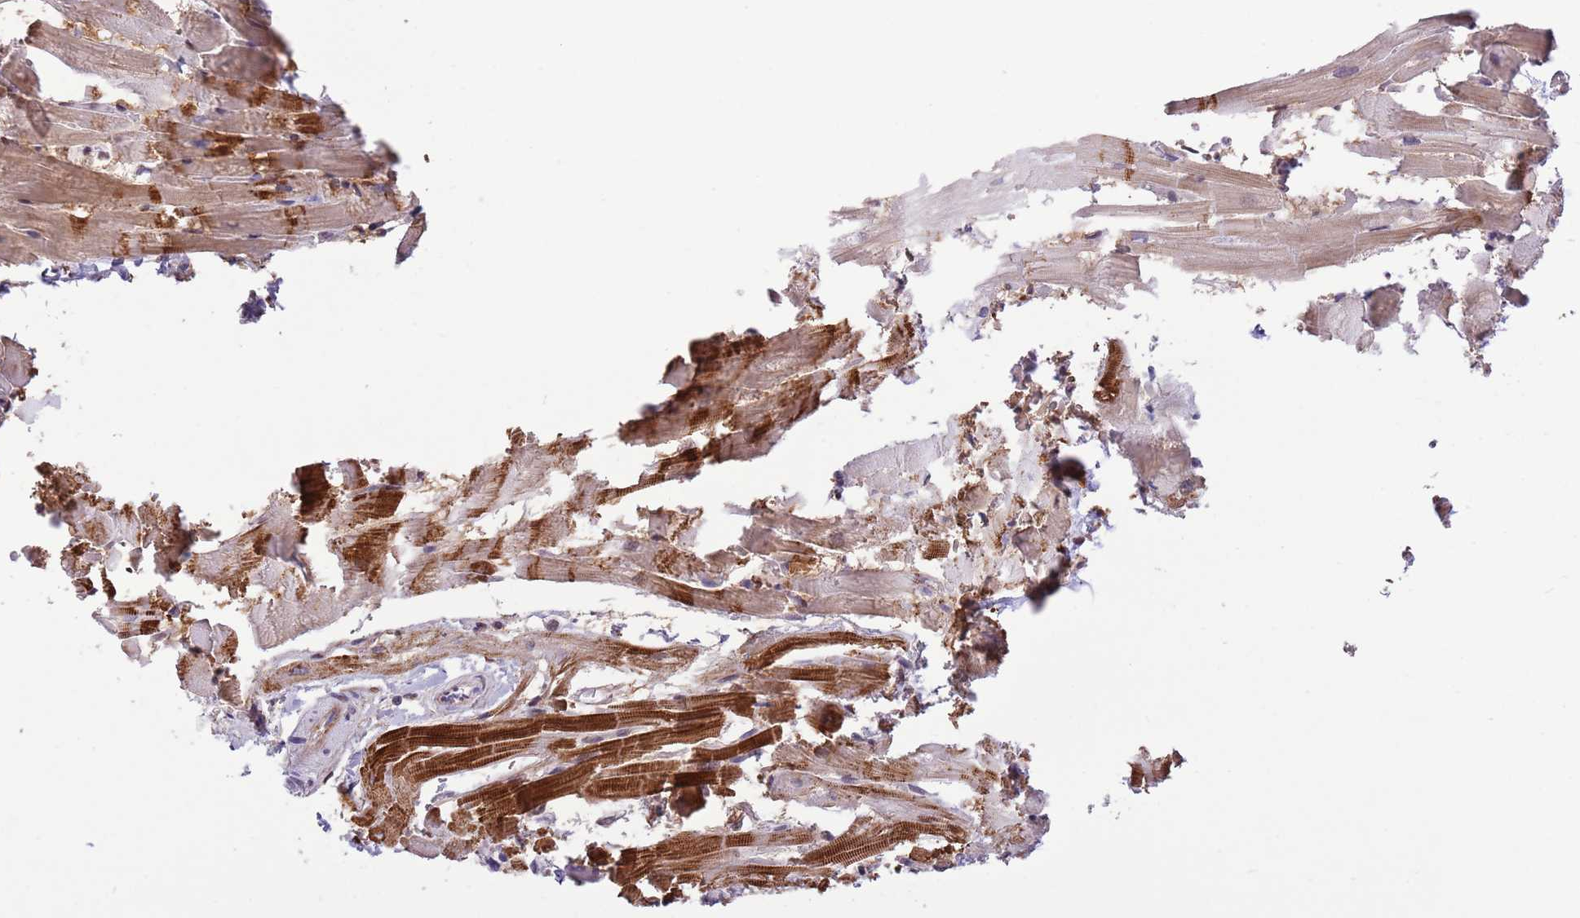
{"staining": {"intensity": "moderate", "quantity": ">75%", "location": "cytoplasmic/membranous"}, "tissue": "heart muscle", "cell_type": "Cardiomyocytes", "image_type": "normal", "snomed": [{"axis": "morphology", "description": "Normal tissue, NOS"}, {"axis": "topography", "description": "Heart"}], "caption": "Moderate cytoplasmic/membranous protein staining is identified in approximately >75% of cardiomyocytes in heart muscle.", "gene": "TRIM32", "patient": {"sex": "male", "age": 37}}